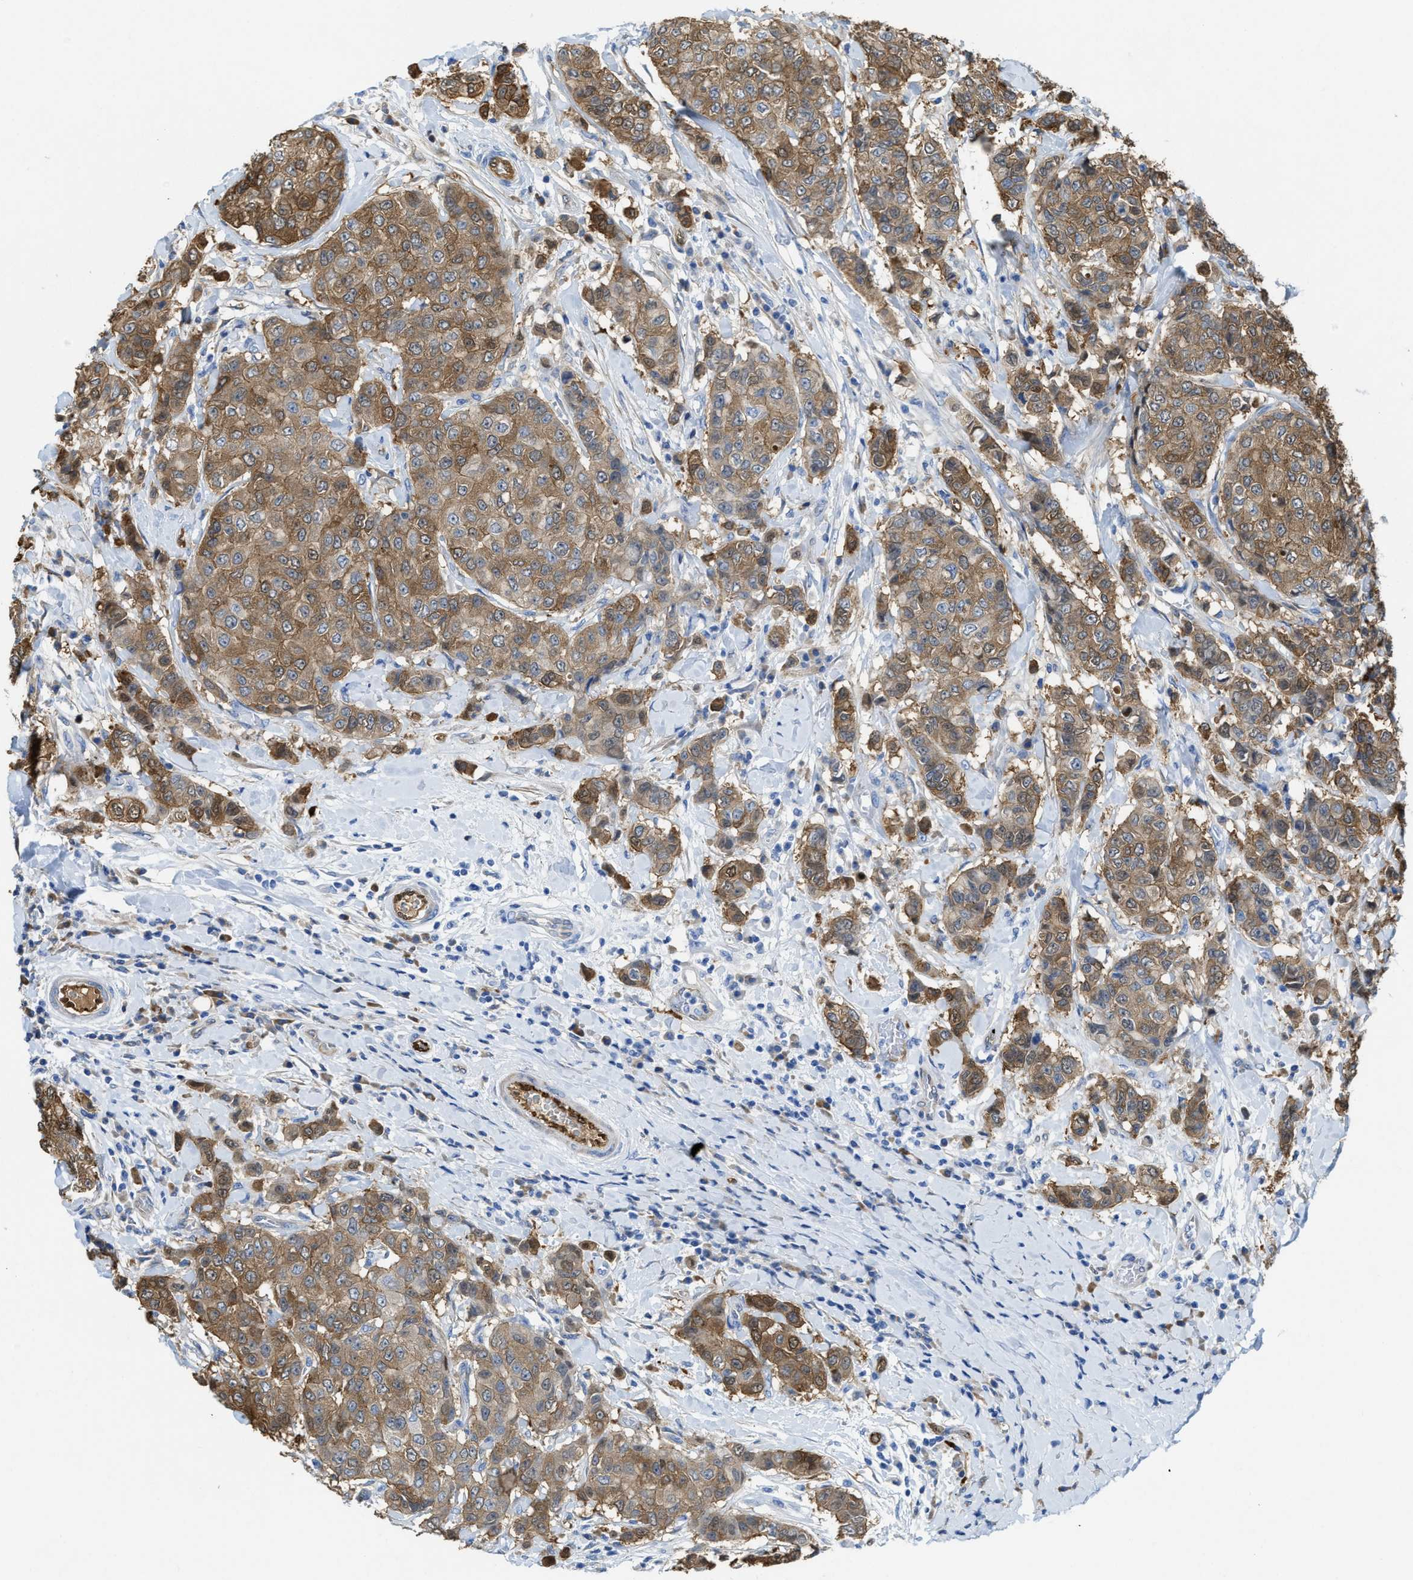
{"staining": {"intensity": "moderate", "quantity": ">75%", "location": "cytoplasmic/membranous"}, "tissue": "breast cancer", "cell_type": "Tumor cells", "image_type": "cancer", "snomed": [{"axis": "morphology", "description": "Duct carcinoma"}, {"axis": "topography", "description": "Breast"}], "caption": "Brown immunohistochemical staining in human breast cancer demonstrates moderate cytoplasmic/membranous positivity in about >75% of tumor cells.", "gene": "ASS1", "patient": {"sex": "female", "age": 27}}